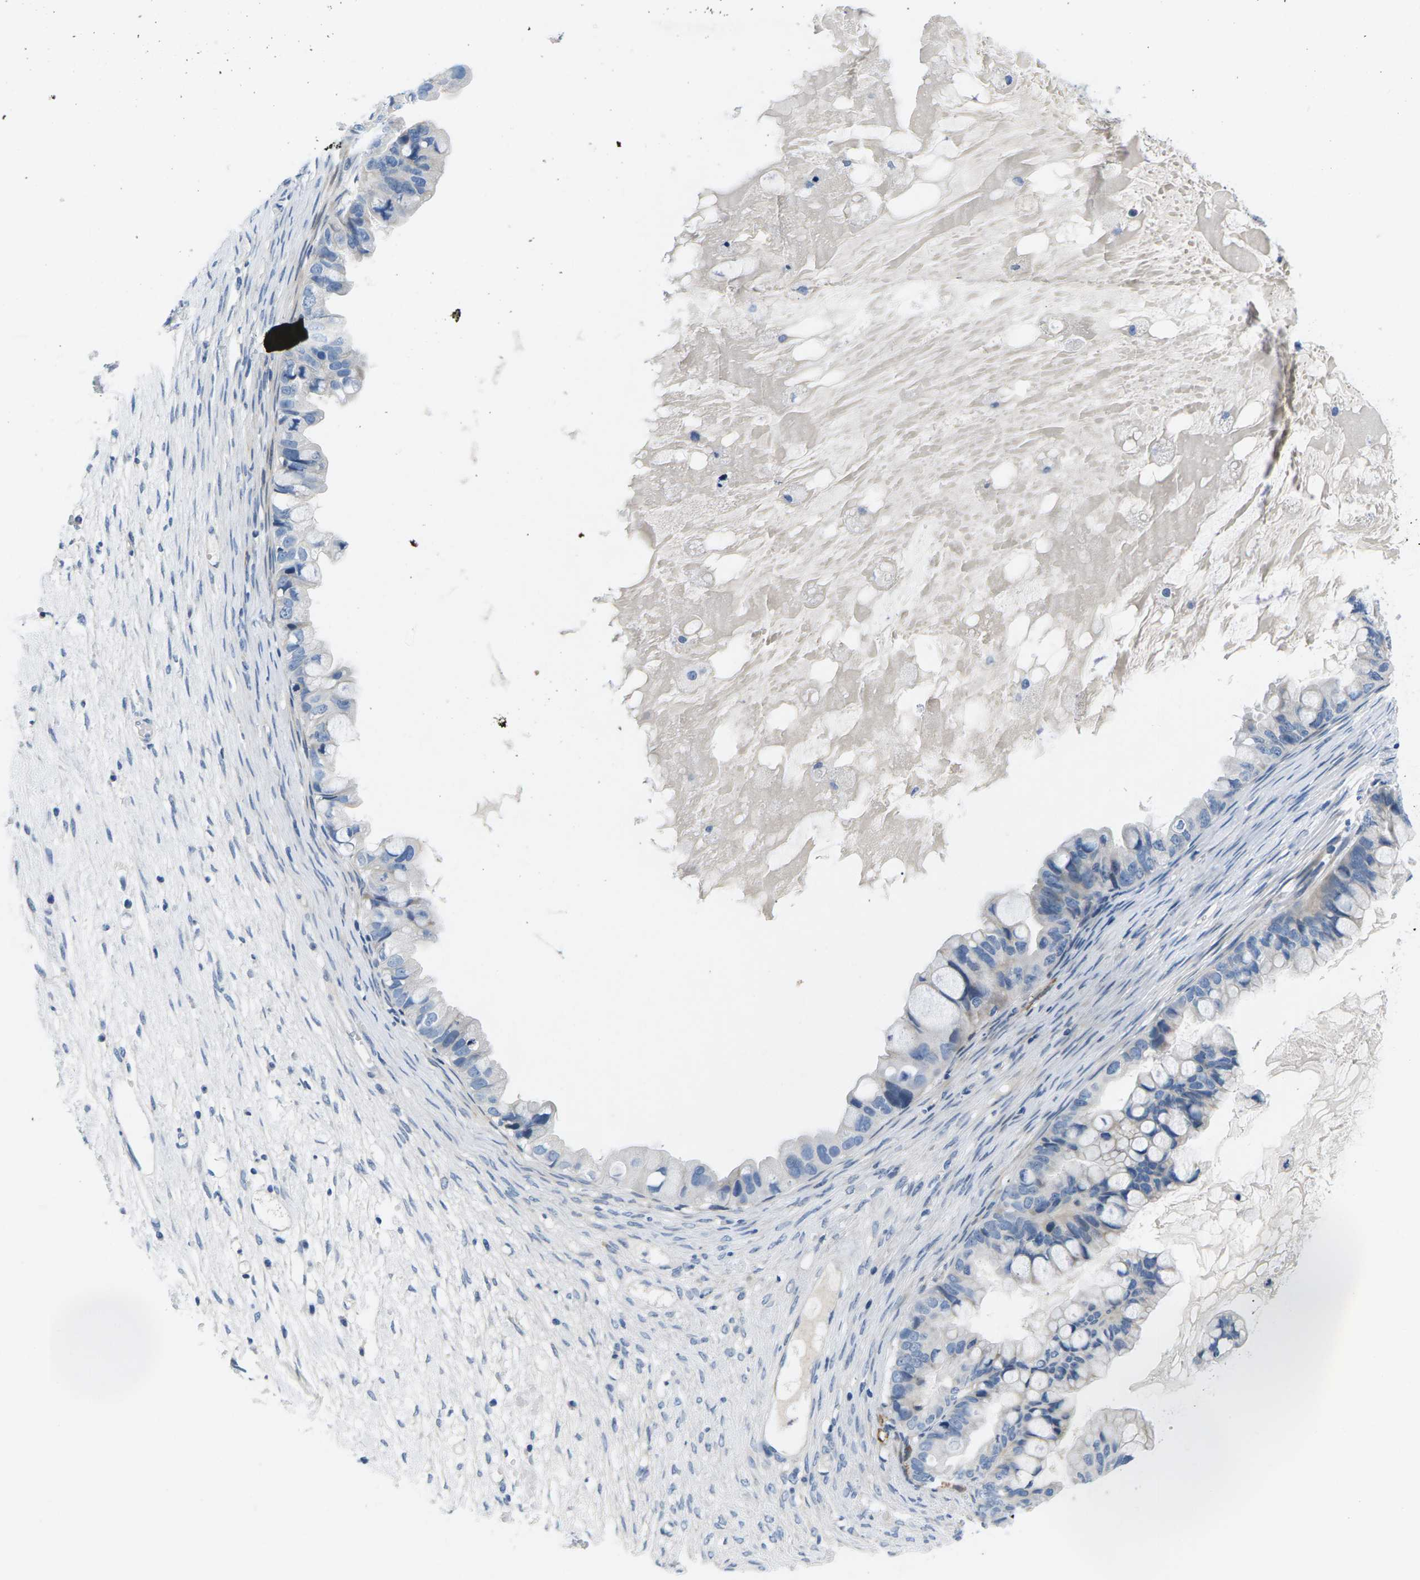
{"staining": {"intensity": "negative", "quantity": "none", "location": "none"}, "tissue": "ovarian cancer", "cell_type": "Tumor cells", "image_type": "cancer", "snomed": [{"axis": "morphology", "description": "Cystadenocarcinoma, mucinous, NOS"}, {"axis": "topography", "description": "Ovary"}], "caption": "Histopathology image shows no protein expression in tumor cells of ovarian mucinous cystadenocarcinoma tissue.", "gene": "TSPAN2", "patient": {"sex": "female", "age": 80}}